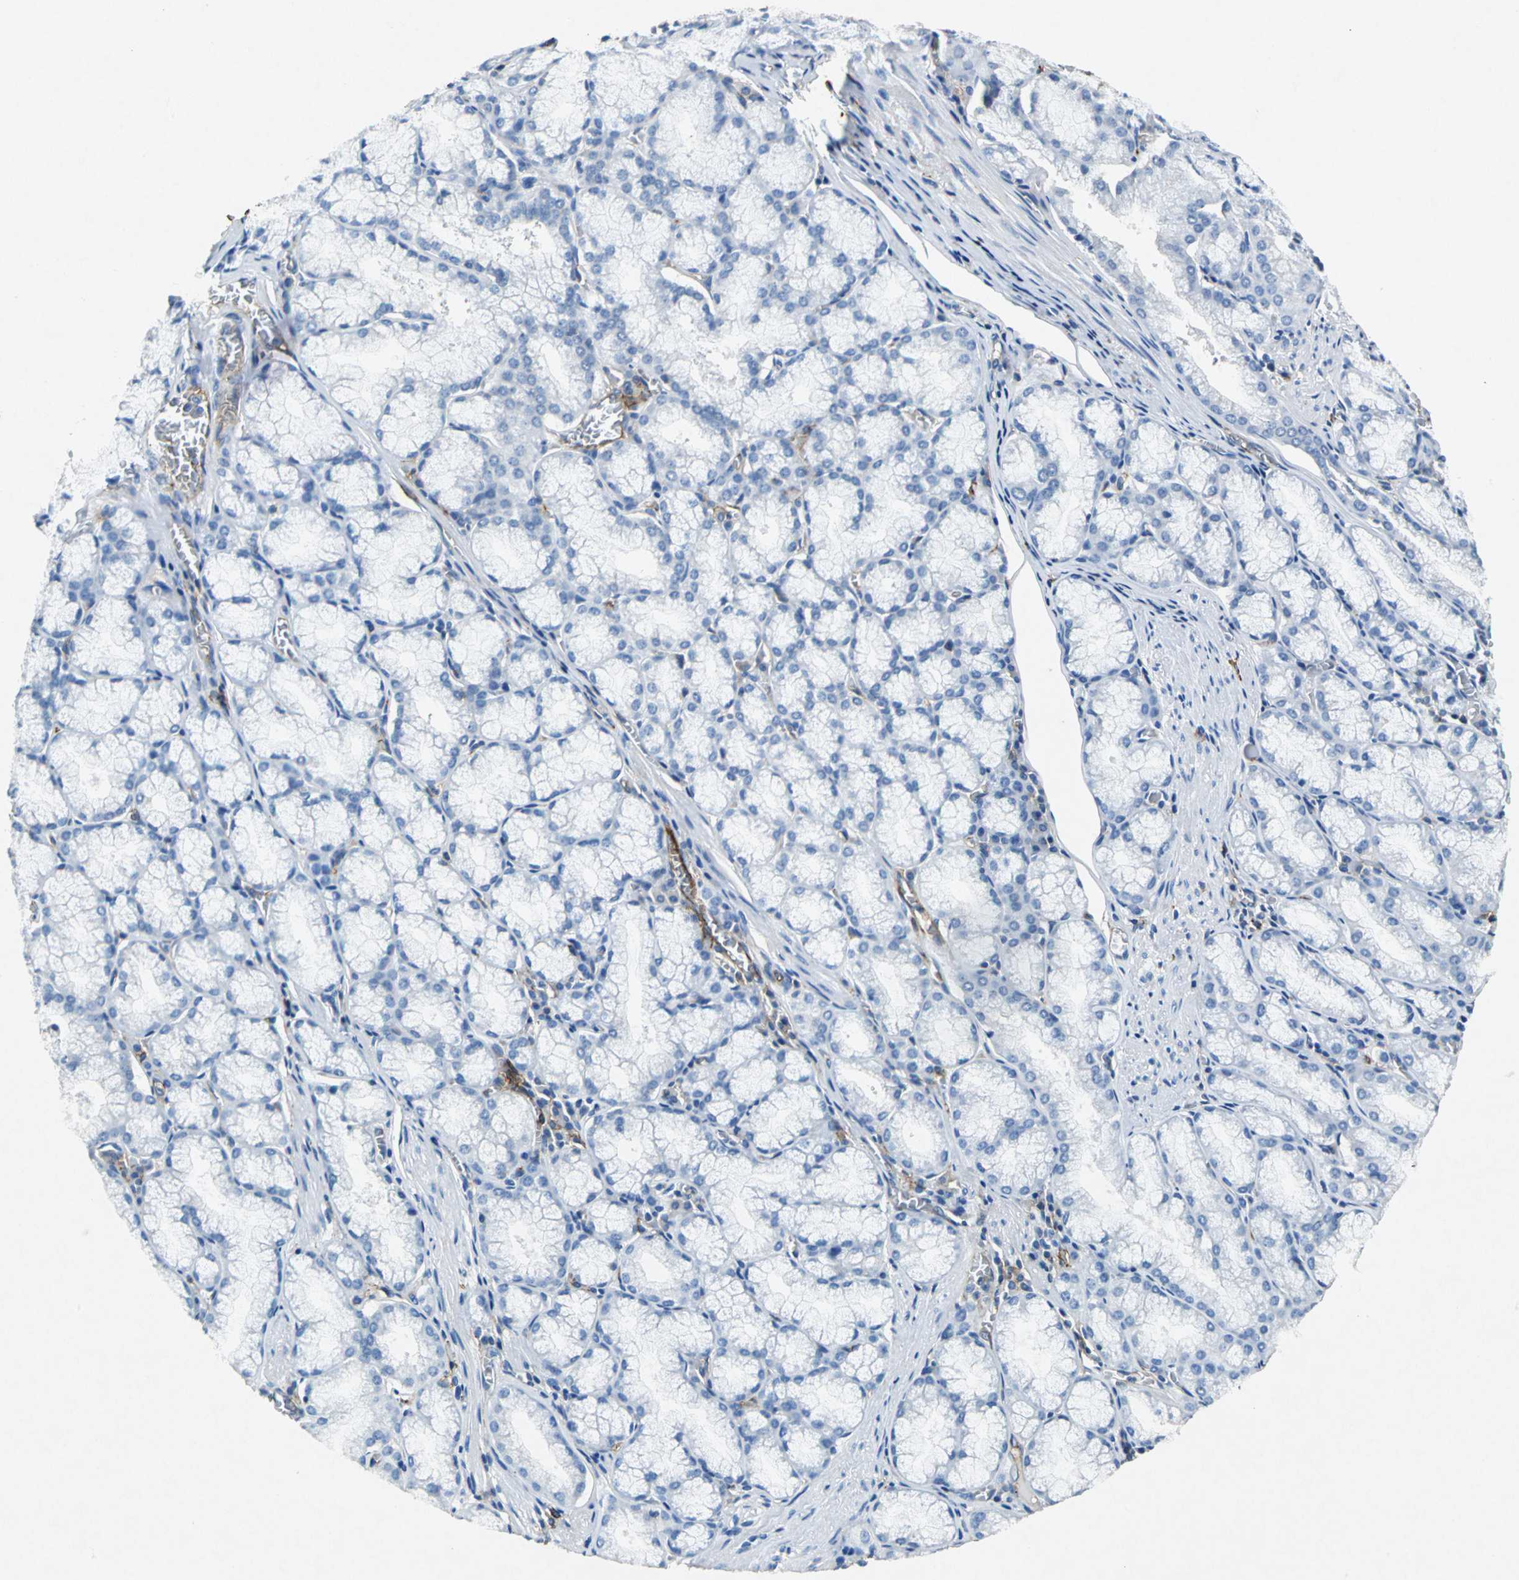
{"staining": {"intensity": "moderate", "quantity": "25%-75%", "location": "cytoplasmic/membranous"}, "tissue": "stomach", "cell_type": "Glandular cells", "image_type": "normal", "snomed": [{"axis": "morphology", "description": "Normal tissue, NOS"}, {"axis": "topography", "description": "Stomach, lower"}], "caption": "A brown stain highlights moderate cytoplasmic/membranous staining of a protein in glandular cells of benign human stomach. The protein is shown in brown color, while the nuclei are stained blue.", "gene": "RPS13", "patient": {"sex": "male", "age": 56}}